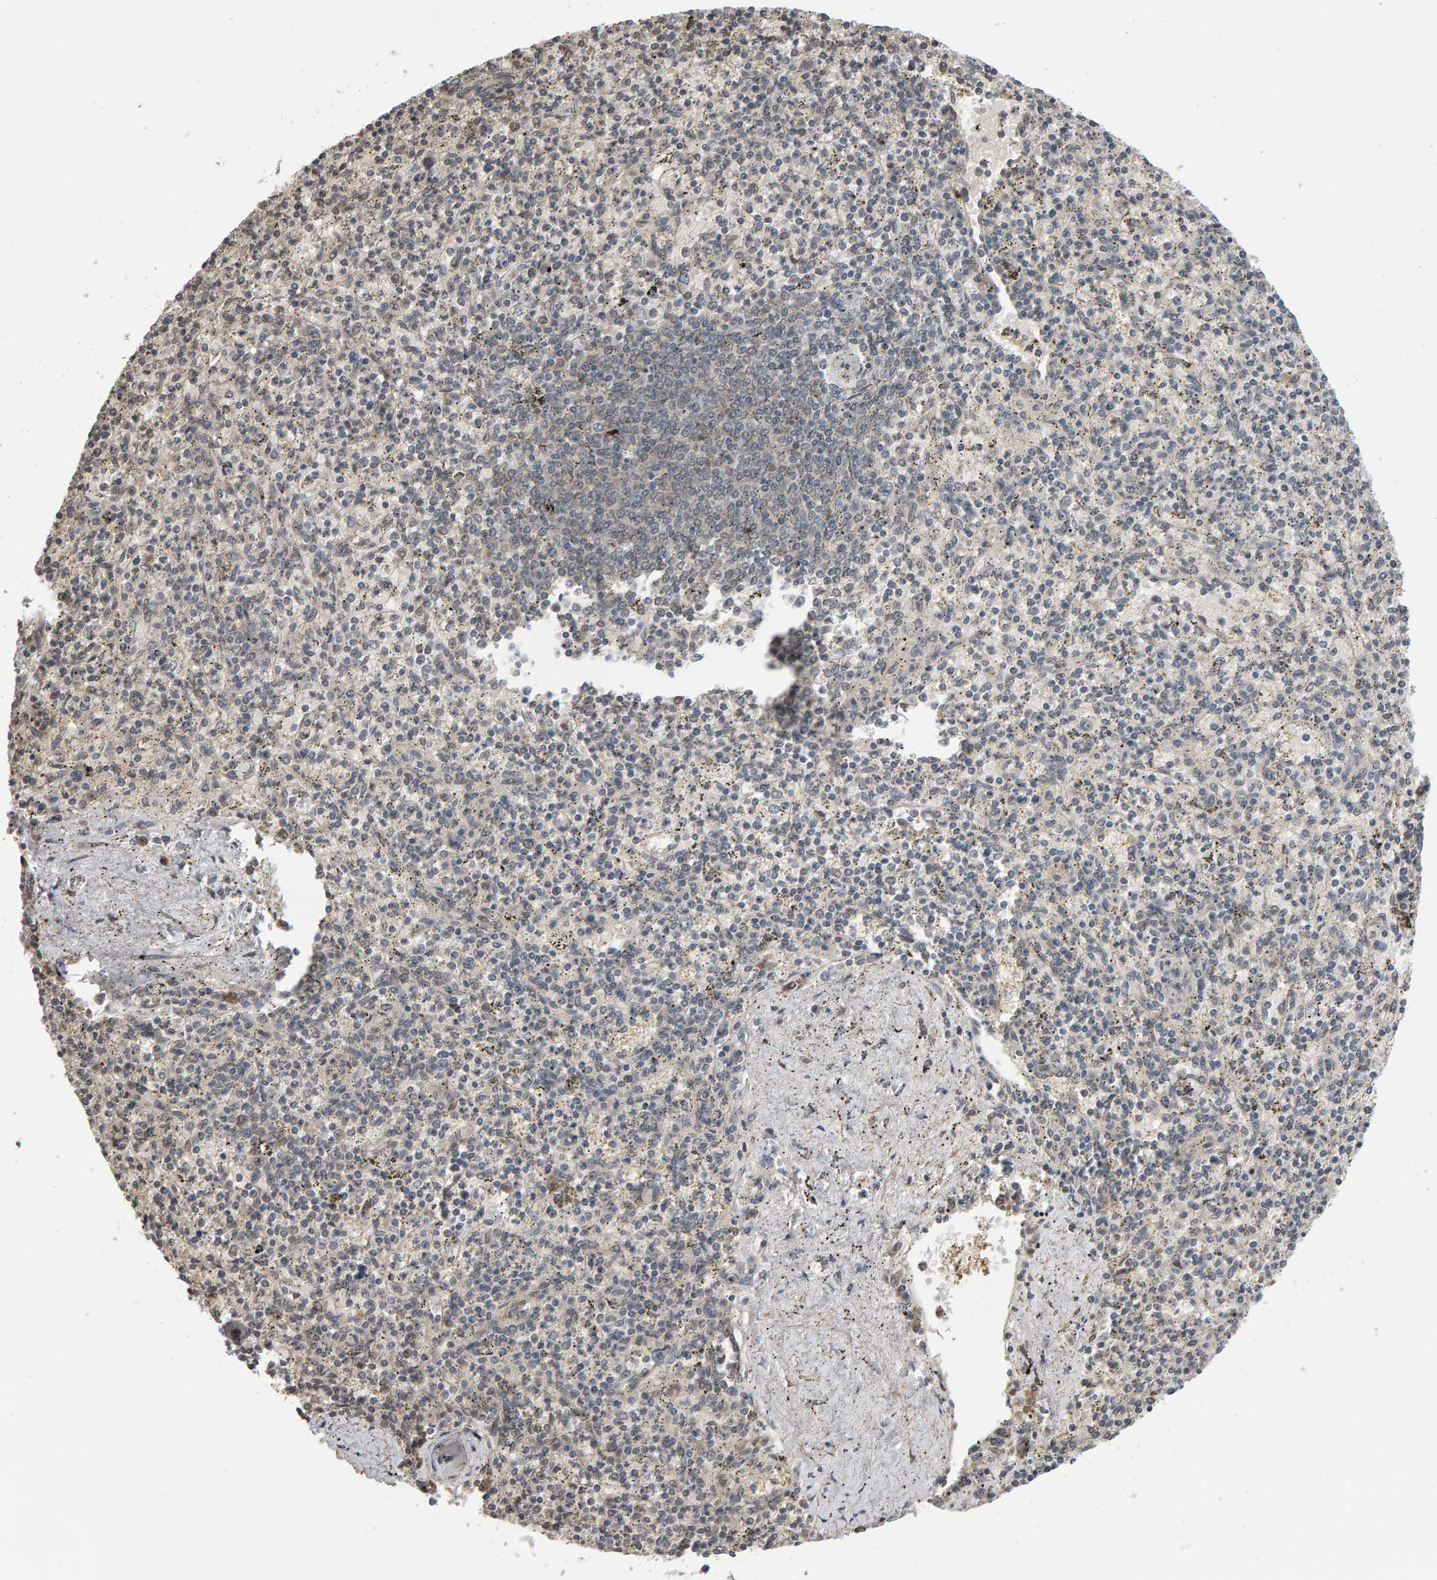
{"staining": {"intensity": "moderate", "quantity": "<25%", "location": "cytoplasmic/membranous"}, "tissue": "spleen", "cell_type": "Cells in red pulp", "image_type": "normal", "snomed": [{"axis": "morphology", "description": "Normal tissue, NOS"}, {"axis": "topography", "description": "Spleen"}], "caption": "Cells in red pulp display moderate cytoplasmic/membranous positivity in approximately <25% of cells in unremarkable spleen. Using DAB (brown) and hematoxylin (blue) stains, captured at high magnification using brightfield microscopy.", "gene": "COASY", "patient": {"sex": "male", "age": 72}}